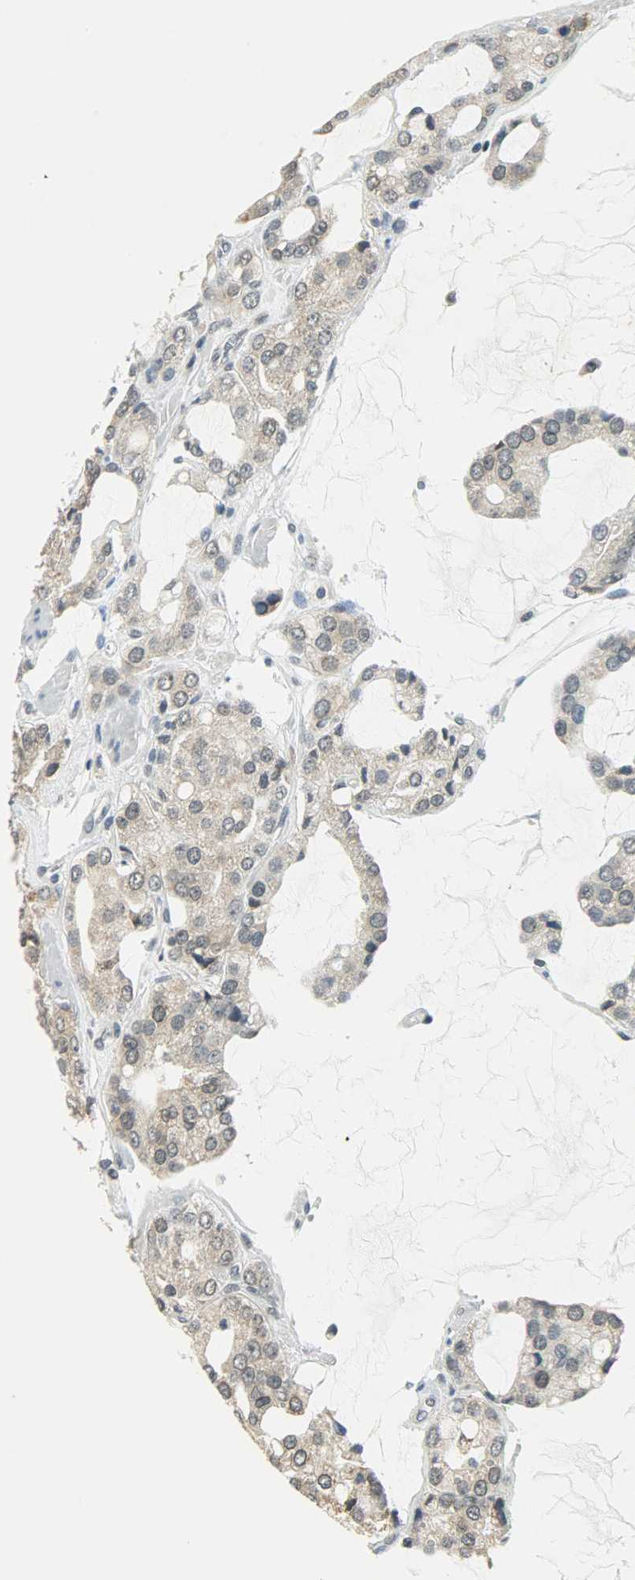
{"staining": {"intensity": "weak", "quantity": "<25%", "location": "cytoplasmic/membranous"}, "tissue": "prostate cancer", "cell_type": "Tumor cells", "image_type": "cancer", "snomed": [{"axis": "morphology", "description": "Adenocarcinoma, High grade"}, {"axis": "topography", "description": "Prostate"}], "caption": "DAB (3,3'-diaminobenzidine) immunohistochemical staining of prostate adenocarcinoma (high-grade) shows no significant staining in tumor cells. (Brightfield microscopy of DAB immunohistochemistry (IHC) at high magnification).", "gene": "SMARCA5", "patient": {"sex": "male", "age": 67}}